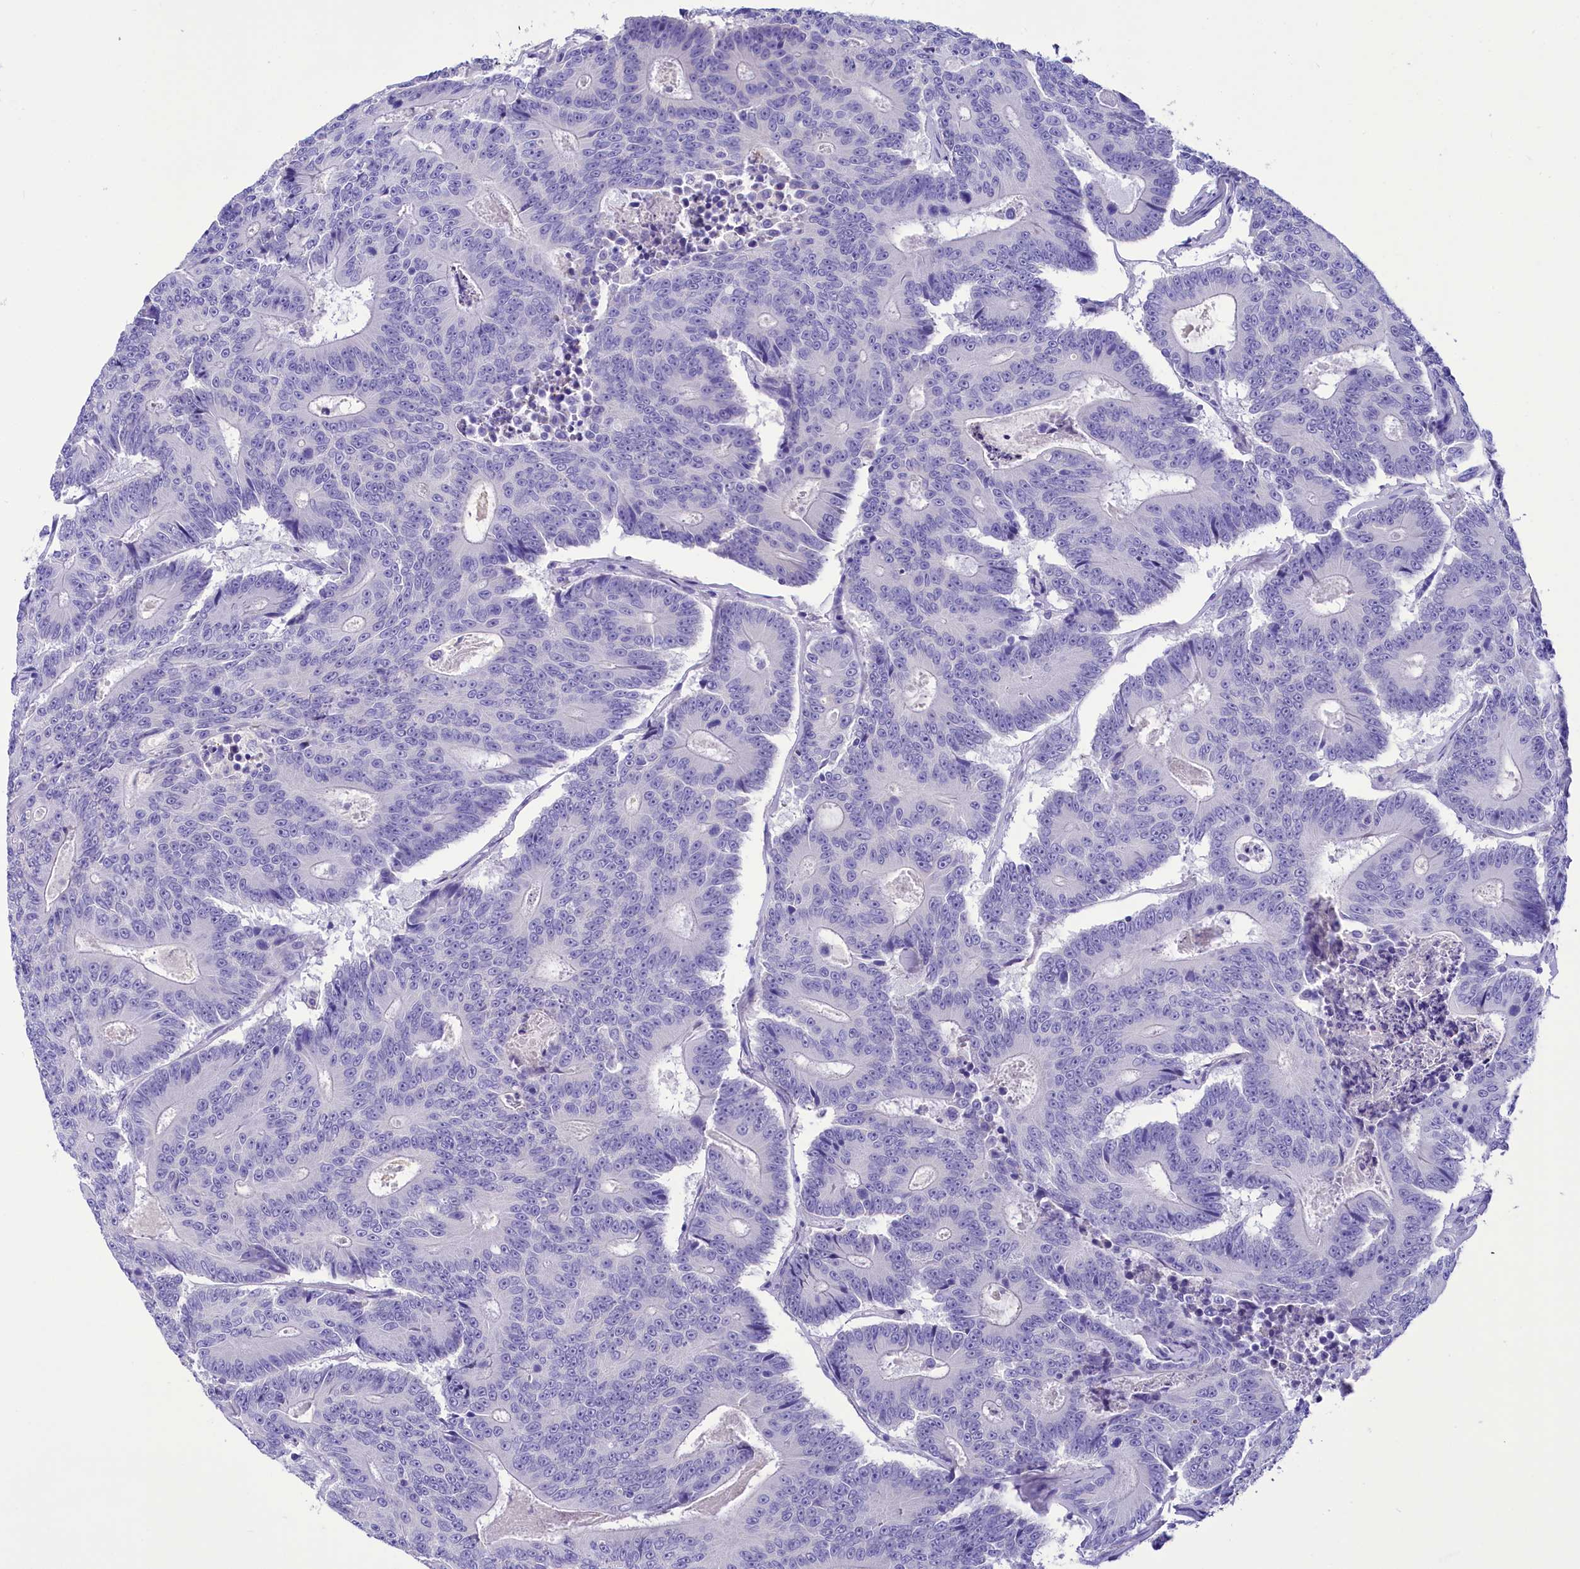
{"staining": {"intensity": "negative", "quantity": "none", "location": "none"}, "tissue": "colorectal cancer", "cell_type": "Tumor cells", "image_type": "cancer", "snomed": [{"axis": "morphology", "description": "Adenocarcinoma, NOS"}, {"axis": "topography", "description": "Colon"}], "caption": "The immunohistochemistry (IHC) histopathology image has no significant expression in tumor cells of colorectal cancer tissue.", "gene": "TTC36", "patient": {"sex": "male", "age": 83}}